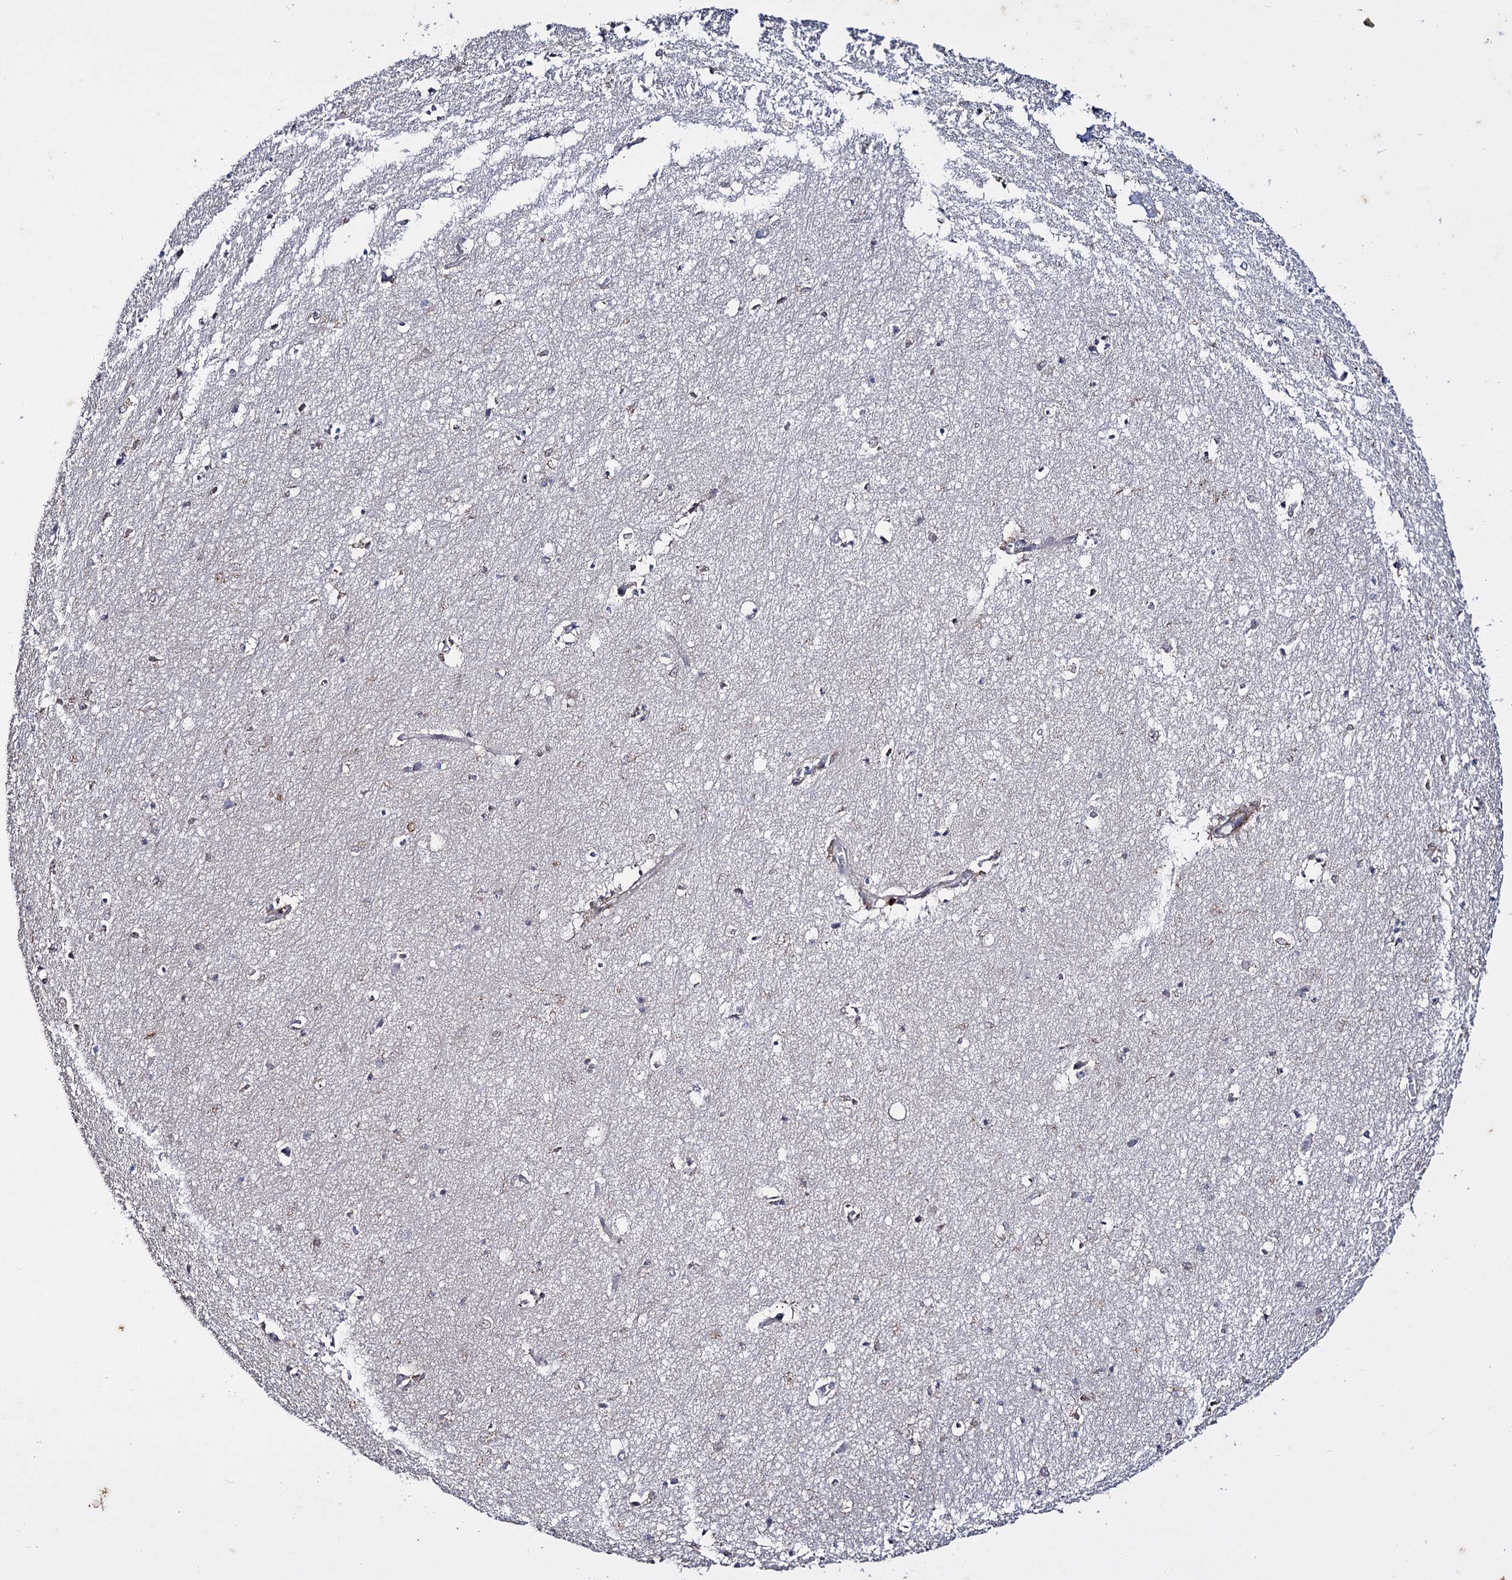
{"staining": {"intensity": "moderate", "quantity": "<25%", "location": "cytoplasmic/membranous"}, "tissue": "hippocampus", "cell_type": "Glial cells", "image_type": "normal", "snomed": [{"axis": "morphology", "description": "Normal tissue, NOS"}, {"axis": "topography", "description": "Hippocampus"}], "caption": "A brown stain highlights moderate cytoplasmic/membranous staining of a protein in glial cells of normal human hippocampus.", "gene": "CLPB", "patient": {"sex": "female", "age": 64}}